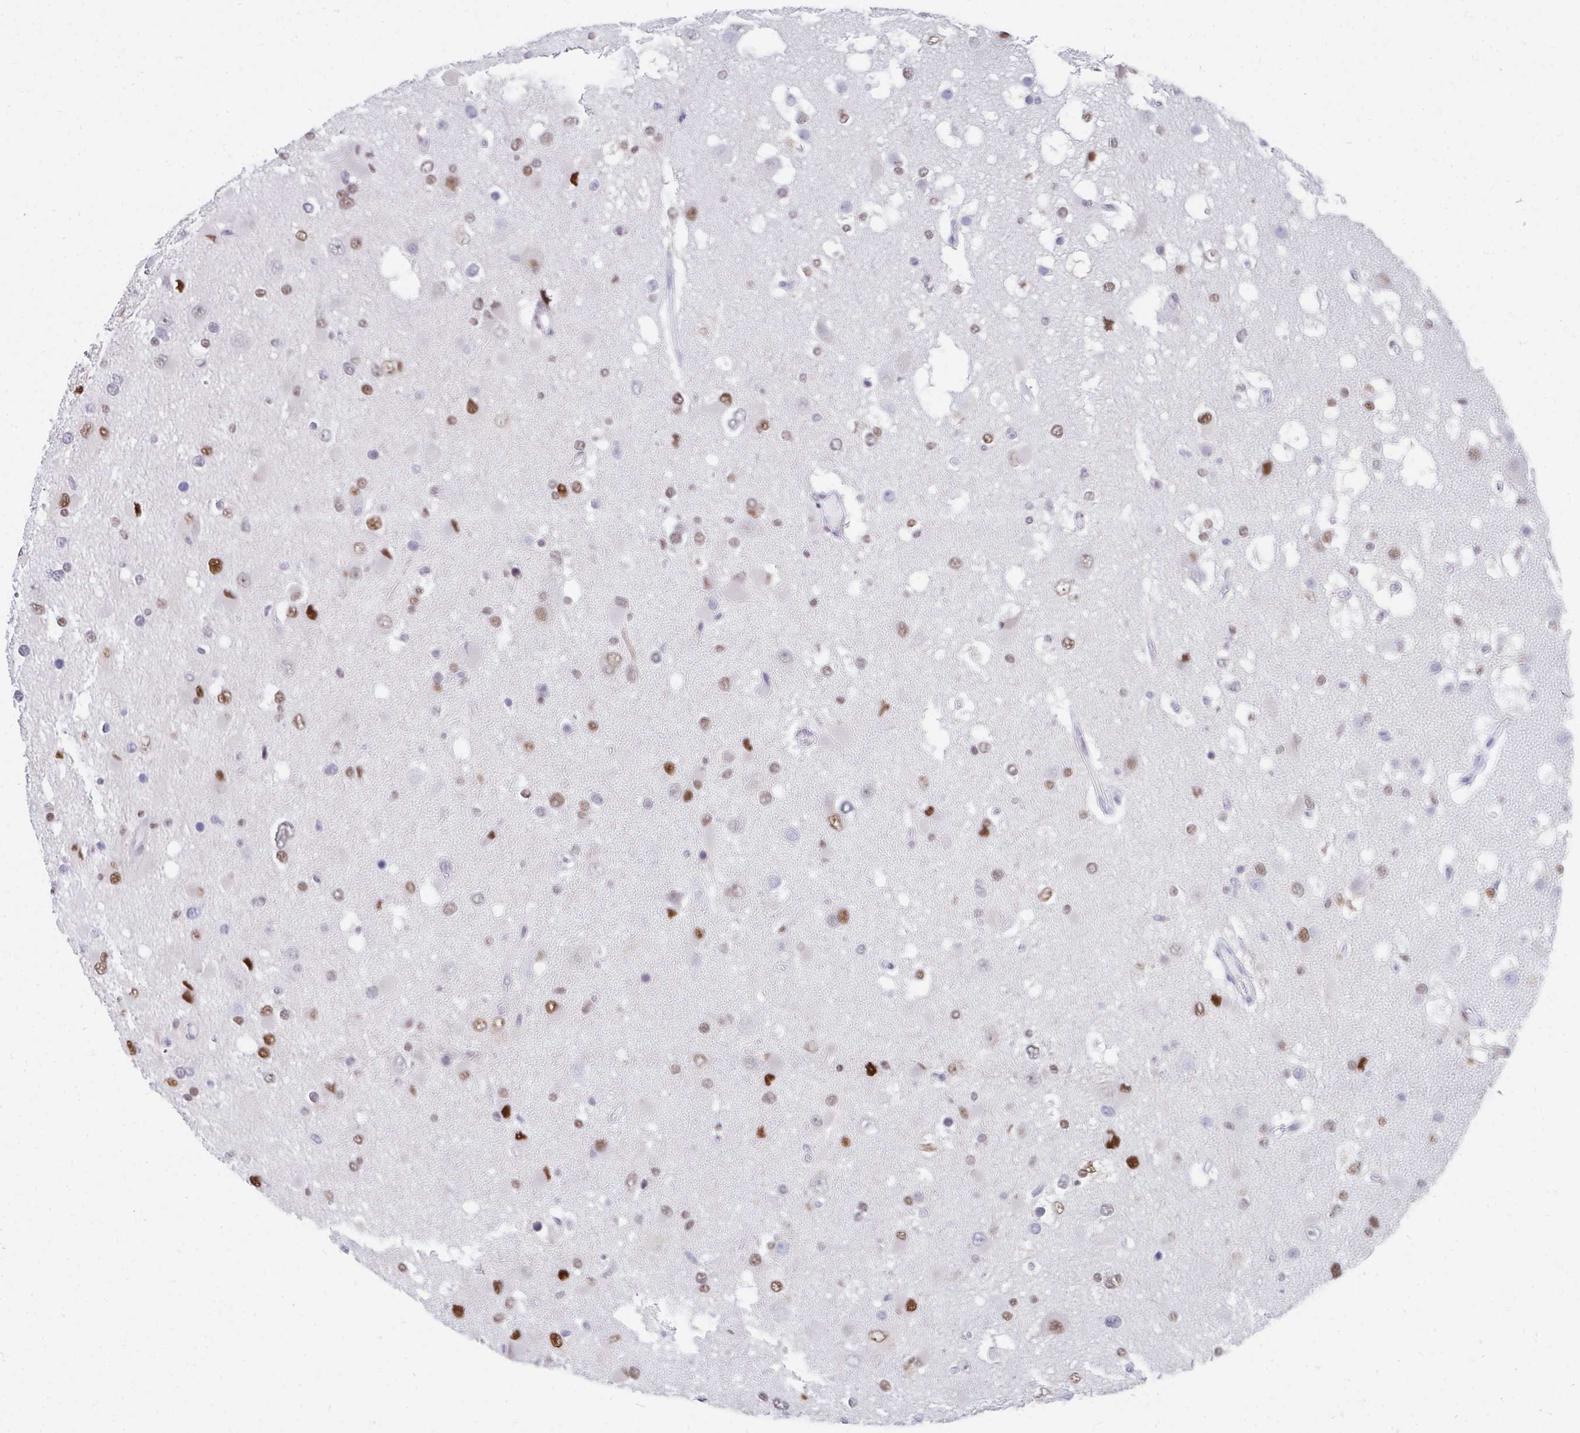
{"staining": {"intensity": "moderate", "quantity": "<25%", "location": "nuclear"}, "tissue": "glioma", "cell_type": "Tumor cells", "image_type": "cancer", "snomed": [{"axis": "morphology", "description": "Glioma, malignant, High grade"}, {"axis": "topography", "description": "Brain"}], "caption": "Malignant glioma (high-grade) stained for a protein displays moderate nuclear positivity in tumor cells.", "gene": "PLK3", "patient": {"sex": "male", "age": 53}}